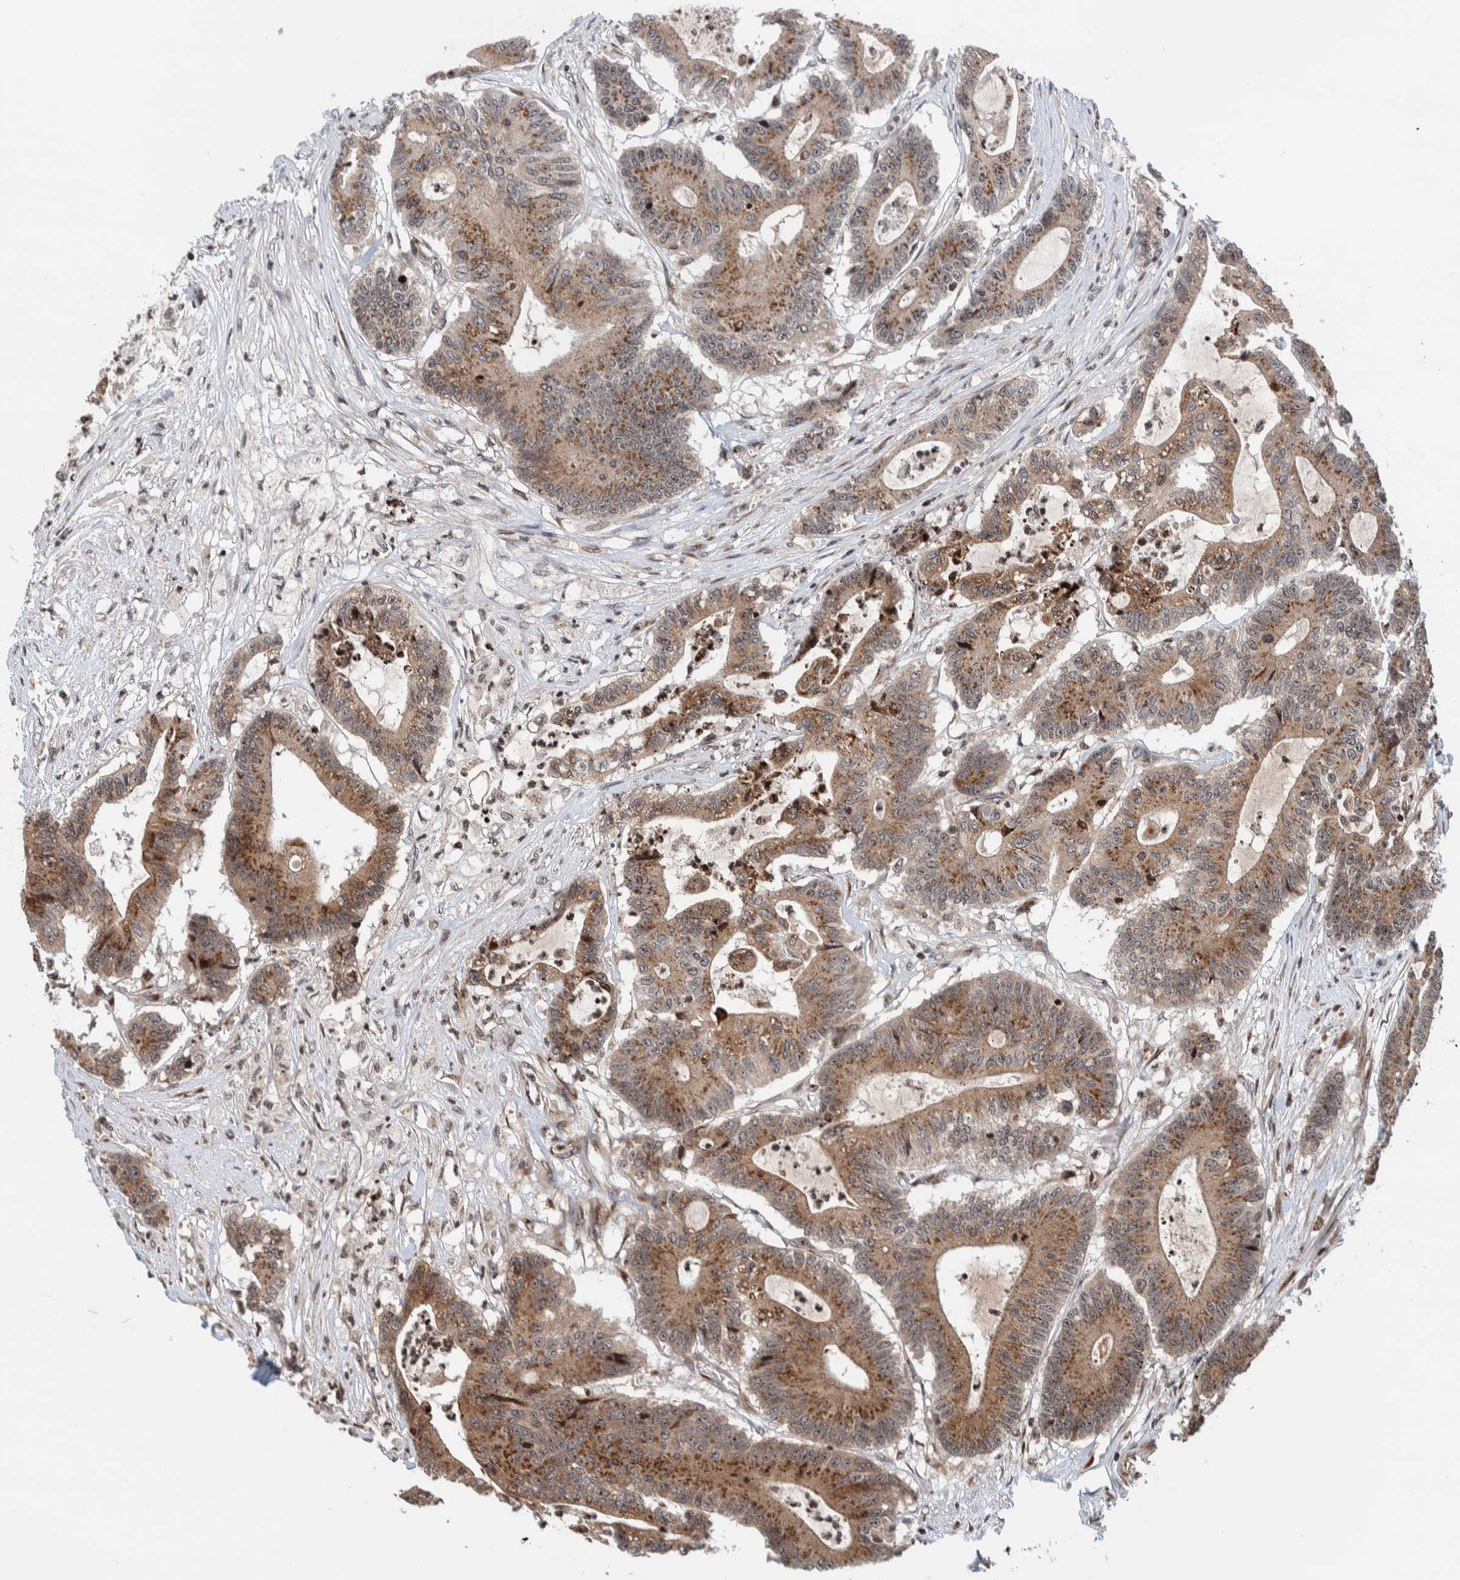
{"staining": {"intensity": "moderate", "quantity": ">75%", "location": "cytoplasmic/membranous,nuclear"}, "tissue": "colorectal cancer", "cell_type": "Tumor cells", "image_type": "cancer", "snomed": [{"axis": "morphology", "description": "Adenocarcinoma, NOS"}, {"axis": "topography", "description": "Colon"}], "caption": "Approximately >75% of tumor cells in human colorectal adenocarcinoma reveal moderate cytoplasmic/membranous and nuclear protein expression as visualized by brown immunohistochemical staining.", "gene": "CCDC182", "patient": {"sex": "female", "age": 84}}